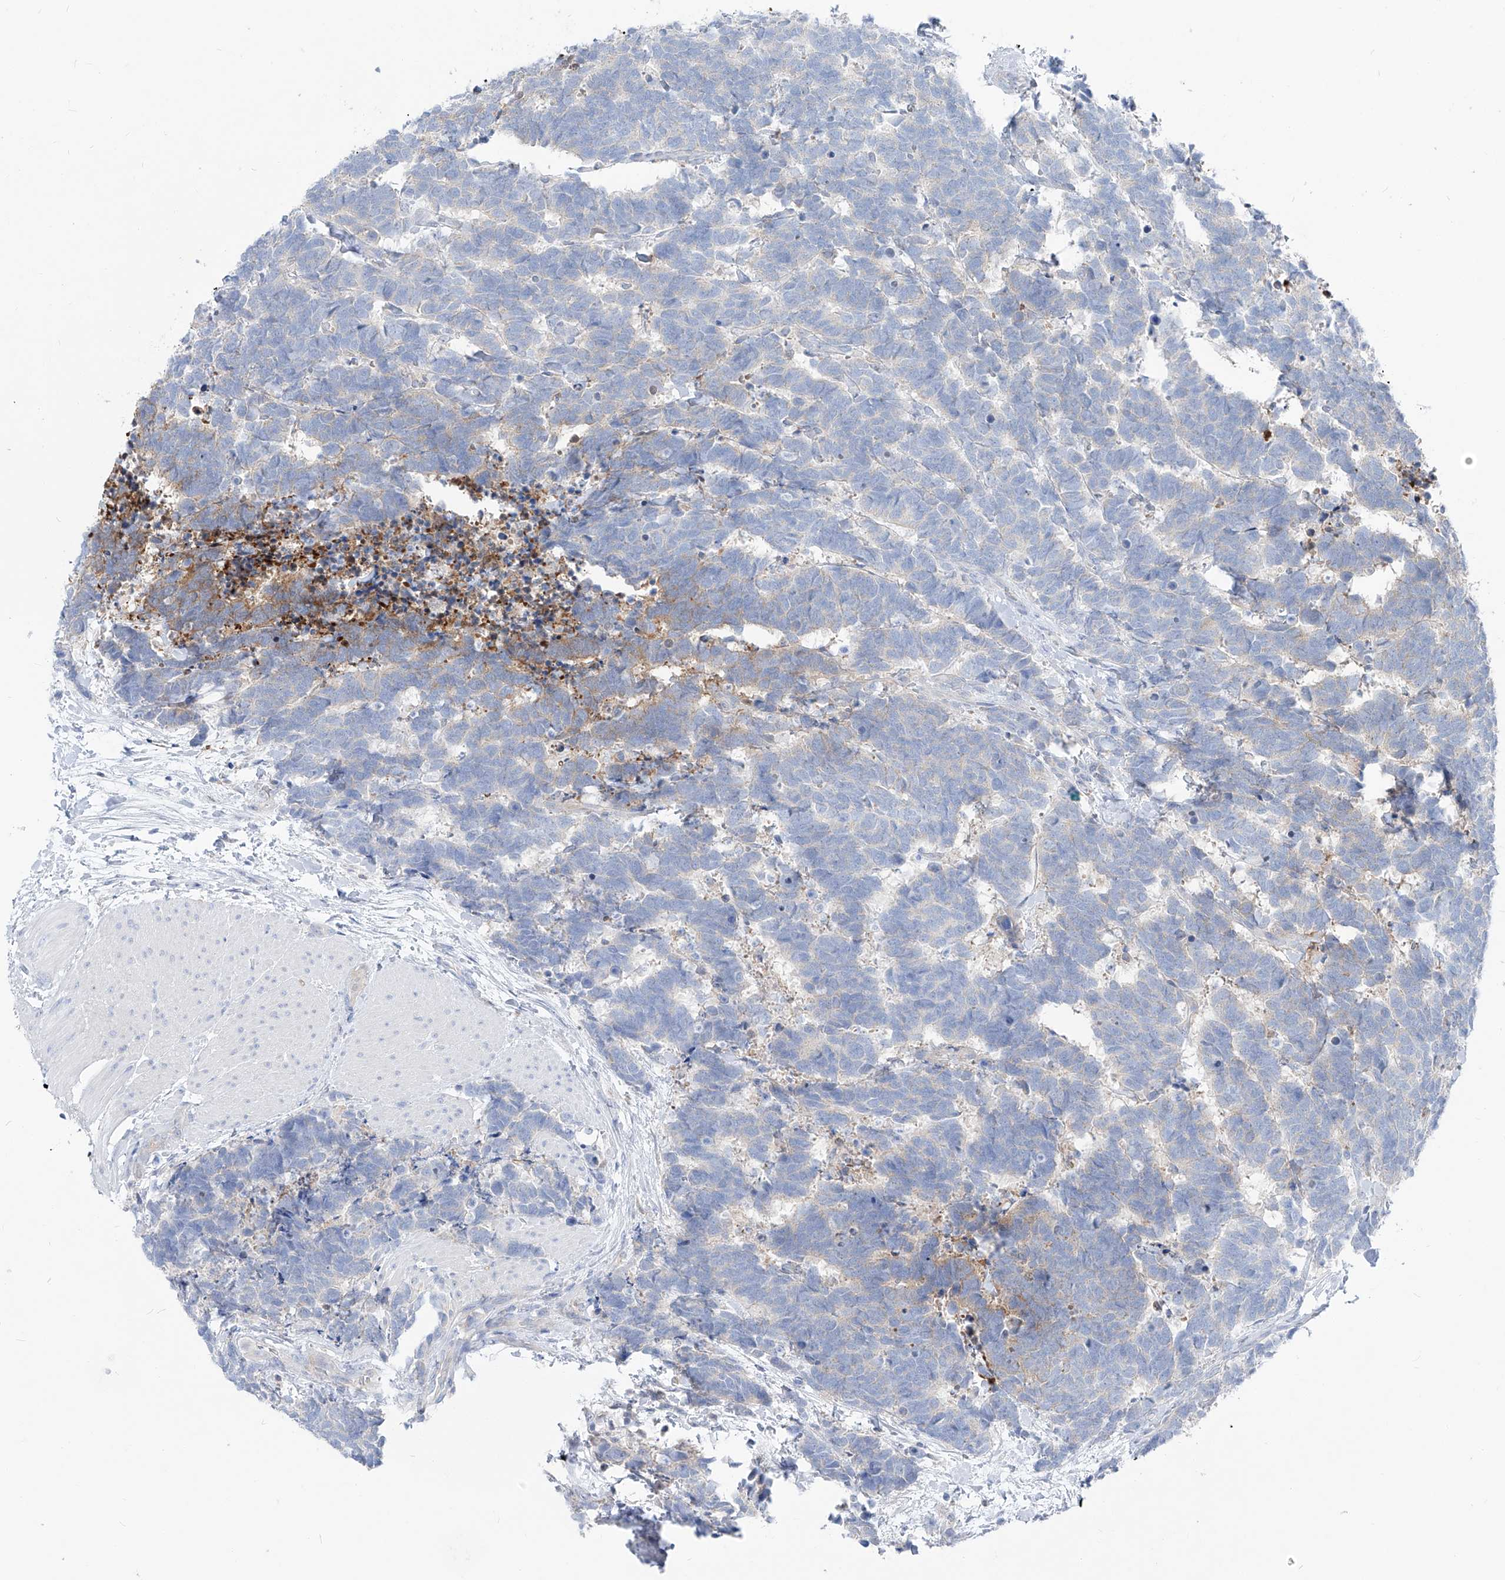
{"staining": {"intensity": "weak", "quantity": "<25%", "location": "cytoplasmic/membranous"}, "tissue": "carcinoid", "cell_type": "Tumor cells", "image_type": "cancer", "snomed": [{"axis": "morphology", "description": "Carcinoma, NOS"}, {"axis": "morphology", "description": "Carcinoid, malignant, NOS"}, {"axis": "topography", "description": "Urinary bladder"}], "caption": "There is no significant staining in tumor cells of carcinoid (malignant). (Stains: DAB (3,3'-diaminobenzidine) immunohistochemistry with hematoxylin counter stain, Microscopy: brightfield microscopy at high magnification).", "gene": "UFL1", "patient": {"sex": "male", "age": 57}}